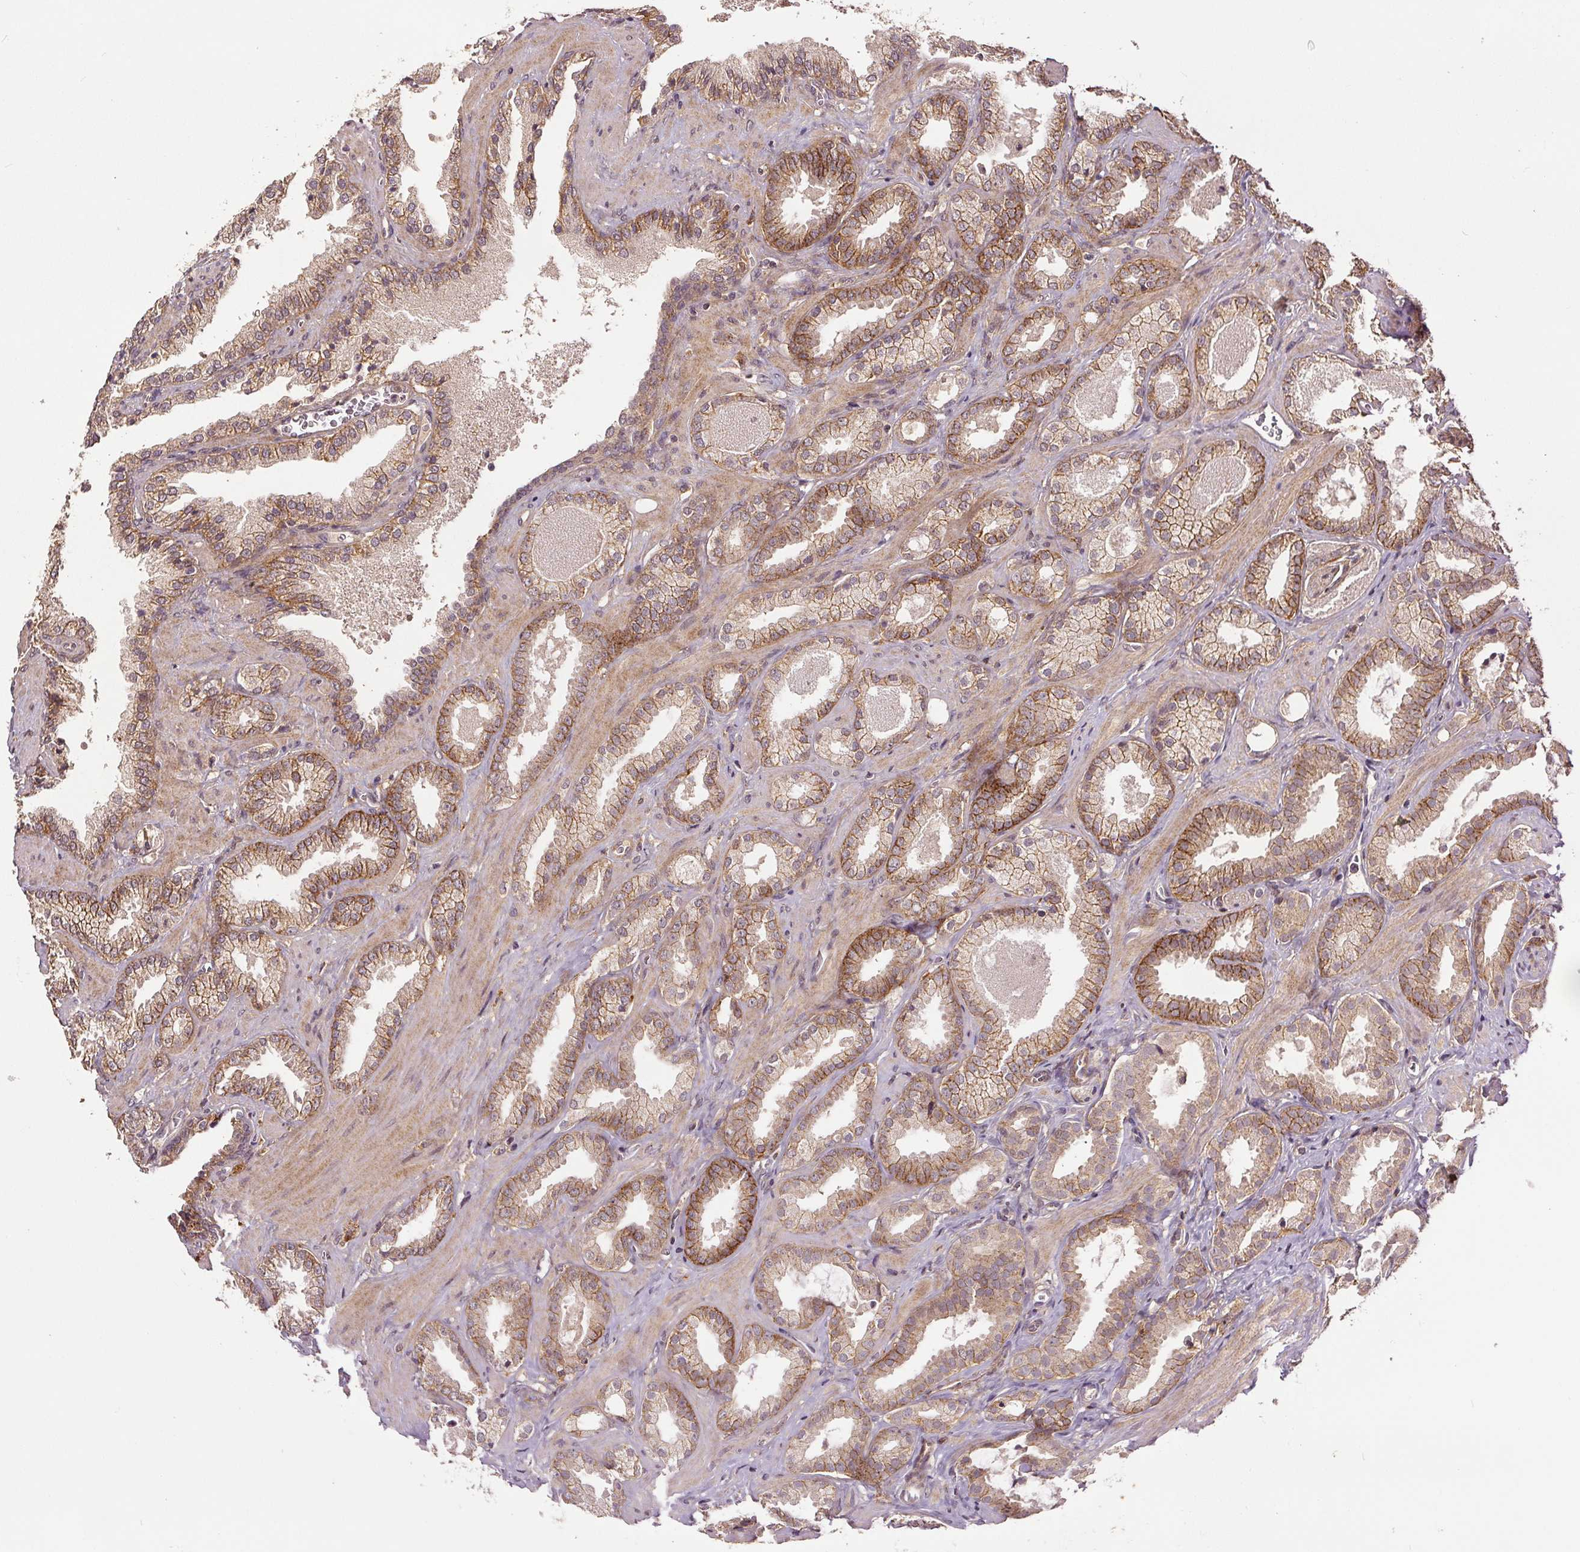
{"staining": {"intensity": "moderate", "quantity": ">75%", "location": "cytoplasmic/membranous"}, "tissue": "prostate cancer", "cell_type": "Tumor cells", "image_type": "cancer", "snomed": [{"axis": "morphology", "description": "Adenocarcinoma, Low grade"}, {"axis": "topography", "description": "Prostate"}], "caption": "Protein staining of prostate cancer tissue reveals moderate cytoplasmic/membranous staining in about >75% of tumor cells. (DAB (3,3'-diaminobenzidine) IHC, brown staining for protein, blue staining for nuclei).", "gene": "EPHB3", "patient": {"sex": "male", "age": 62}}